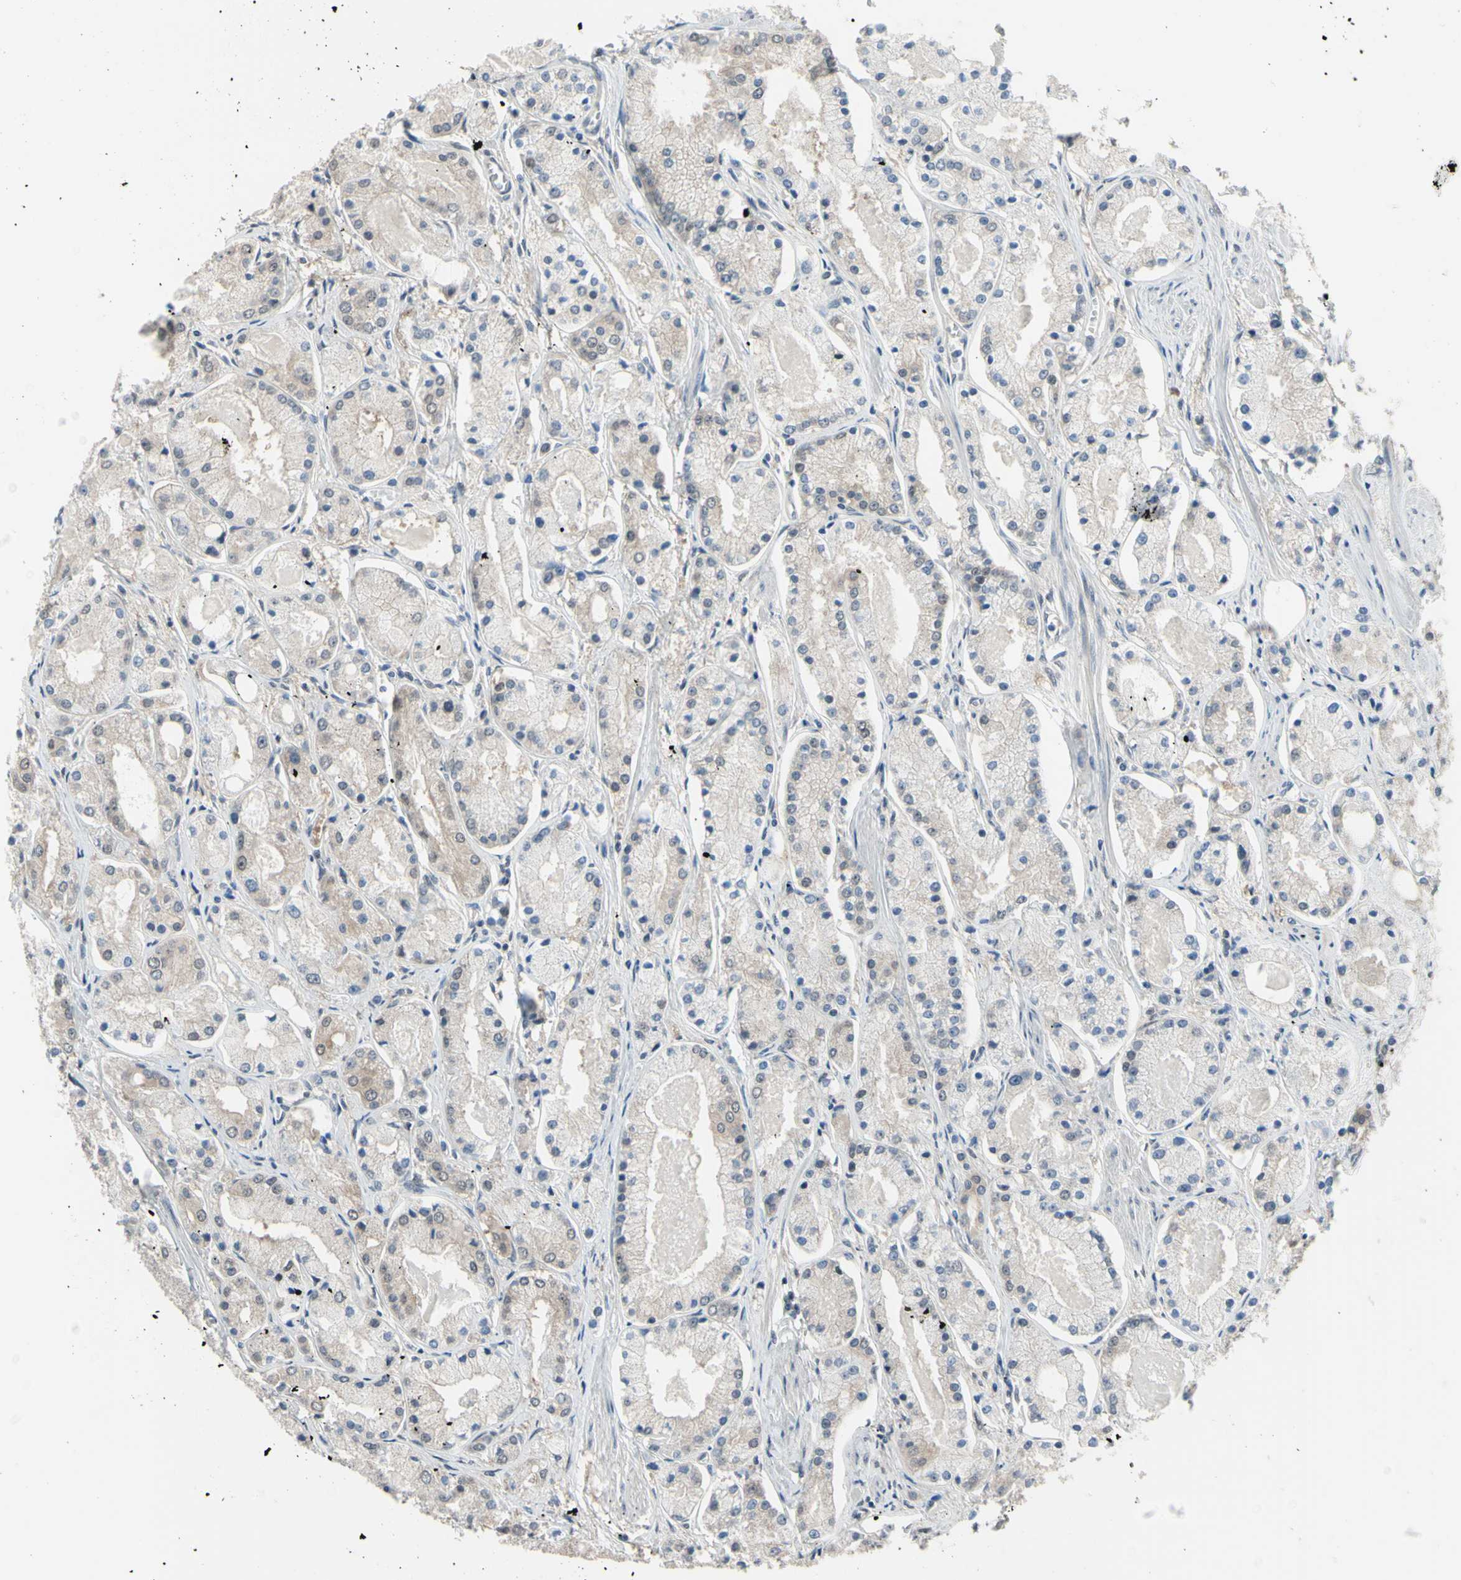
{"staining": {"intensity": "negative", "quantity": "none", "location": "none"}, "tissue": "prostate cancer", "cell_type": "Tumor cells", "image_type": "cancer", "snomed": [{"axis": "morphology", "description": "Adenocarcinoma, High grade"}, {"axis": "topography", "description": "Prostate"}], "caption": "High magnification brightfield microscopy of prostate cancer stained with DAB (3,3'-diaminobenzidine) (brown) and counterstained with hematoxylin (blue): tumor cells show no significant positivity. Nuclei are stained in blue.", "gene": "HSPA4", "patient": {"sex": "male", "age": 66}}